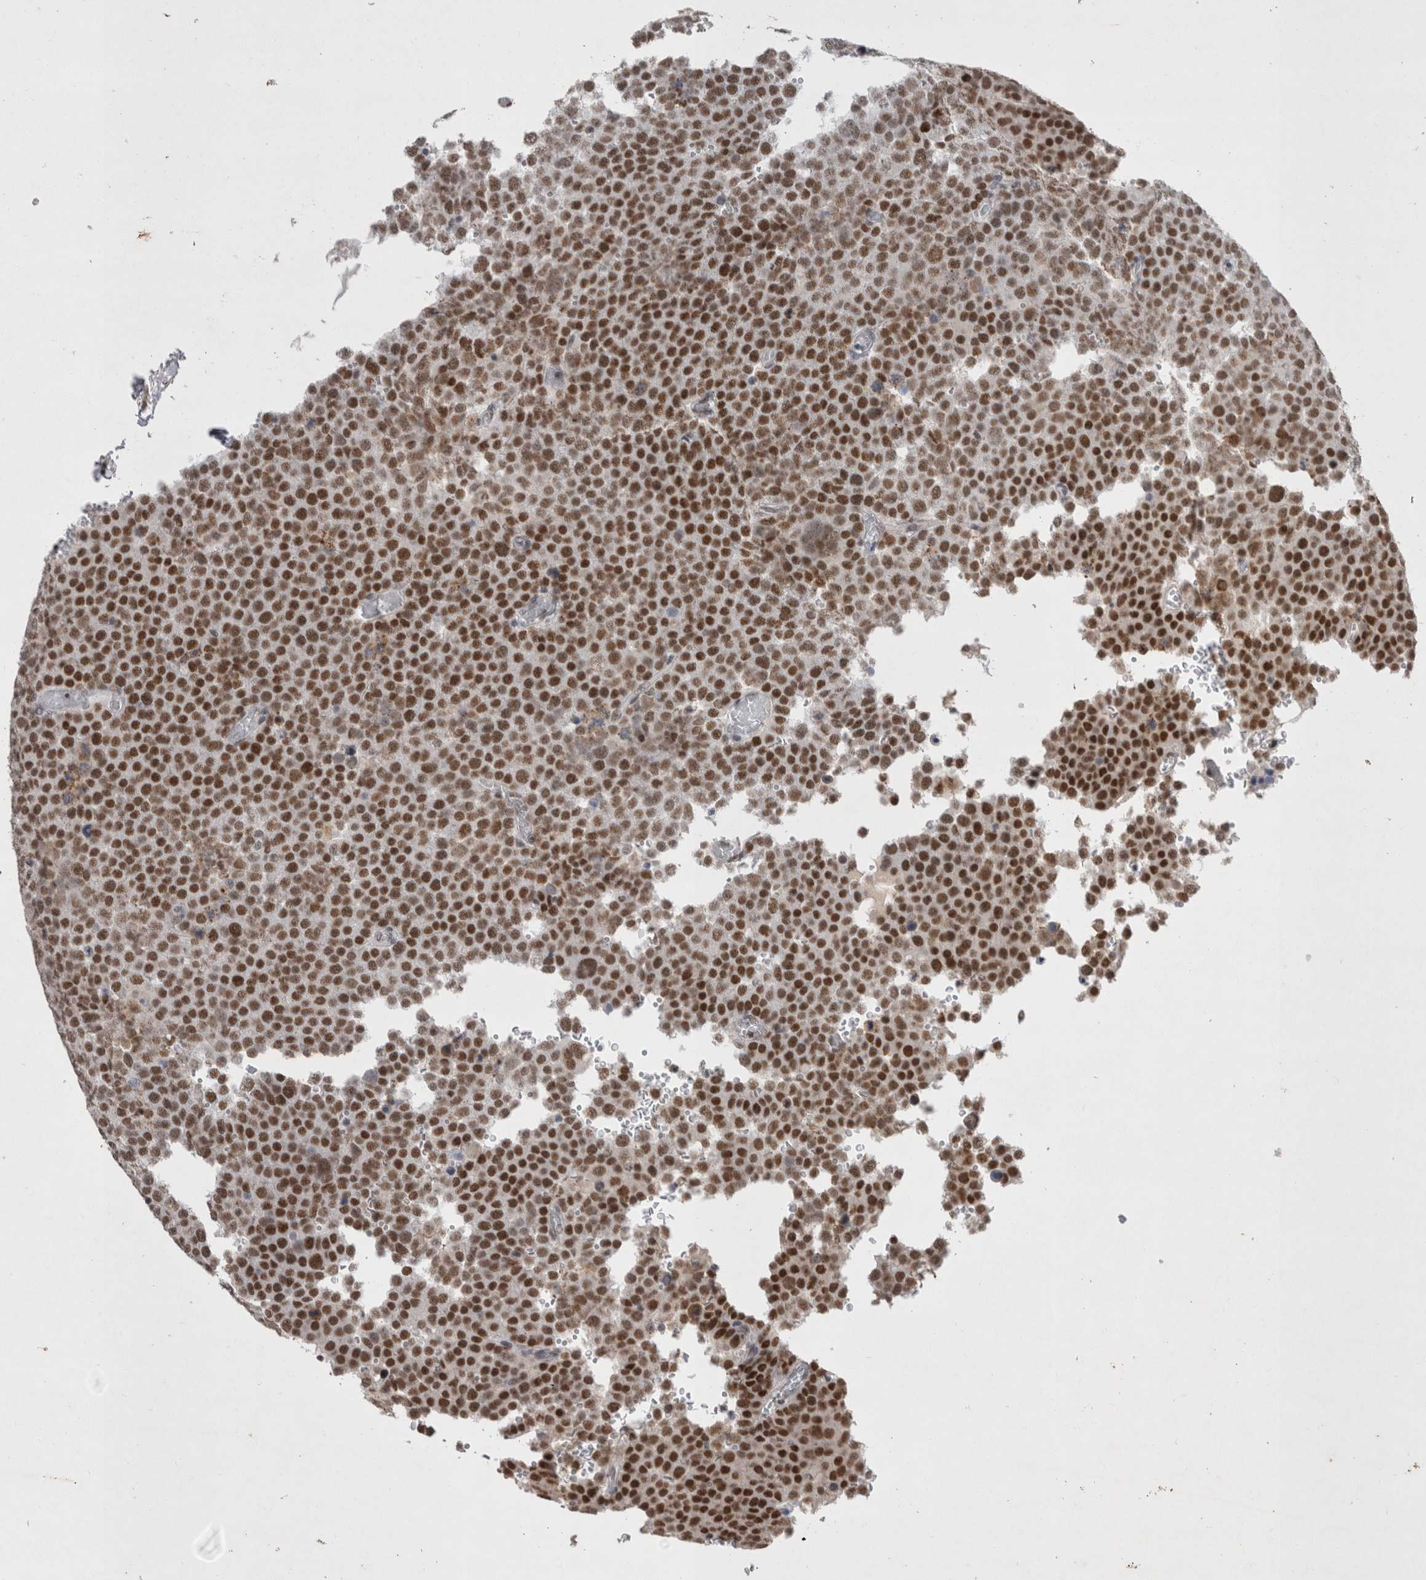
{"staining": {"intensity": "strong", "quantity": ">75%", "location": "nuclear"}, "tissue": "testis cancer", "cell_type": "Tumor cells", "image_type": "cancer", "snomed": [{"axis": "morphology", "description": "Seminoma, NOS"}, {"axis": "topography", "description": "Testis"}], "caption": "DAB (3,3'-diaminobenzidine) immunohistochemical staining of human testis cancer exhibits strong nuclear protein expression in about >75% of tumor cells.", "gene": "RBM6", "patient": {"sex": "male", "age": 71}}